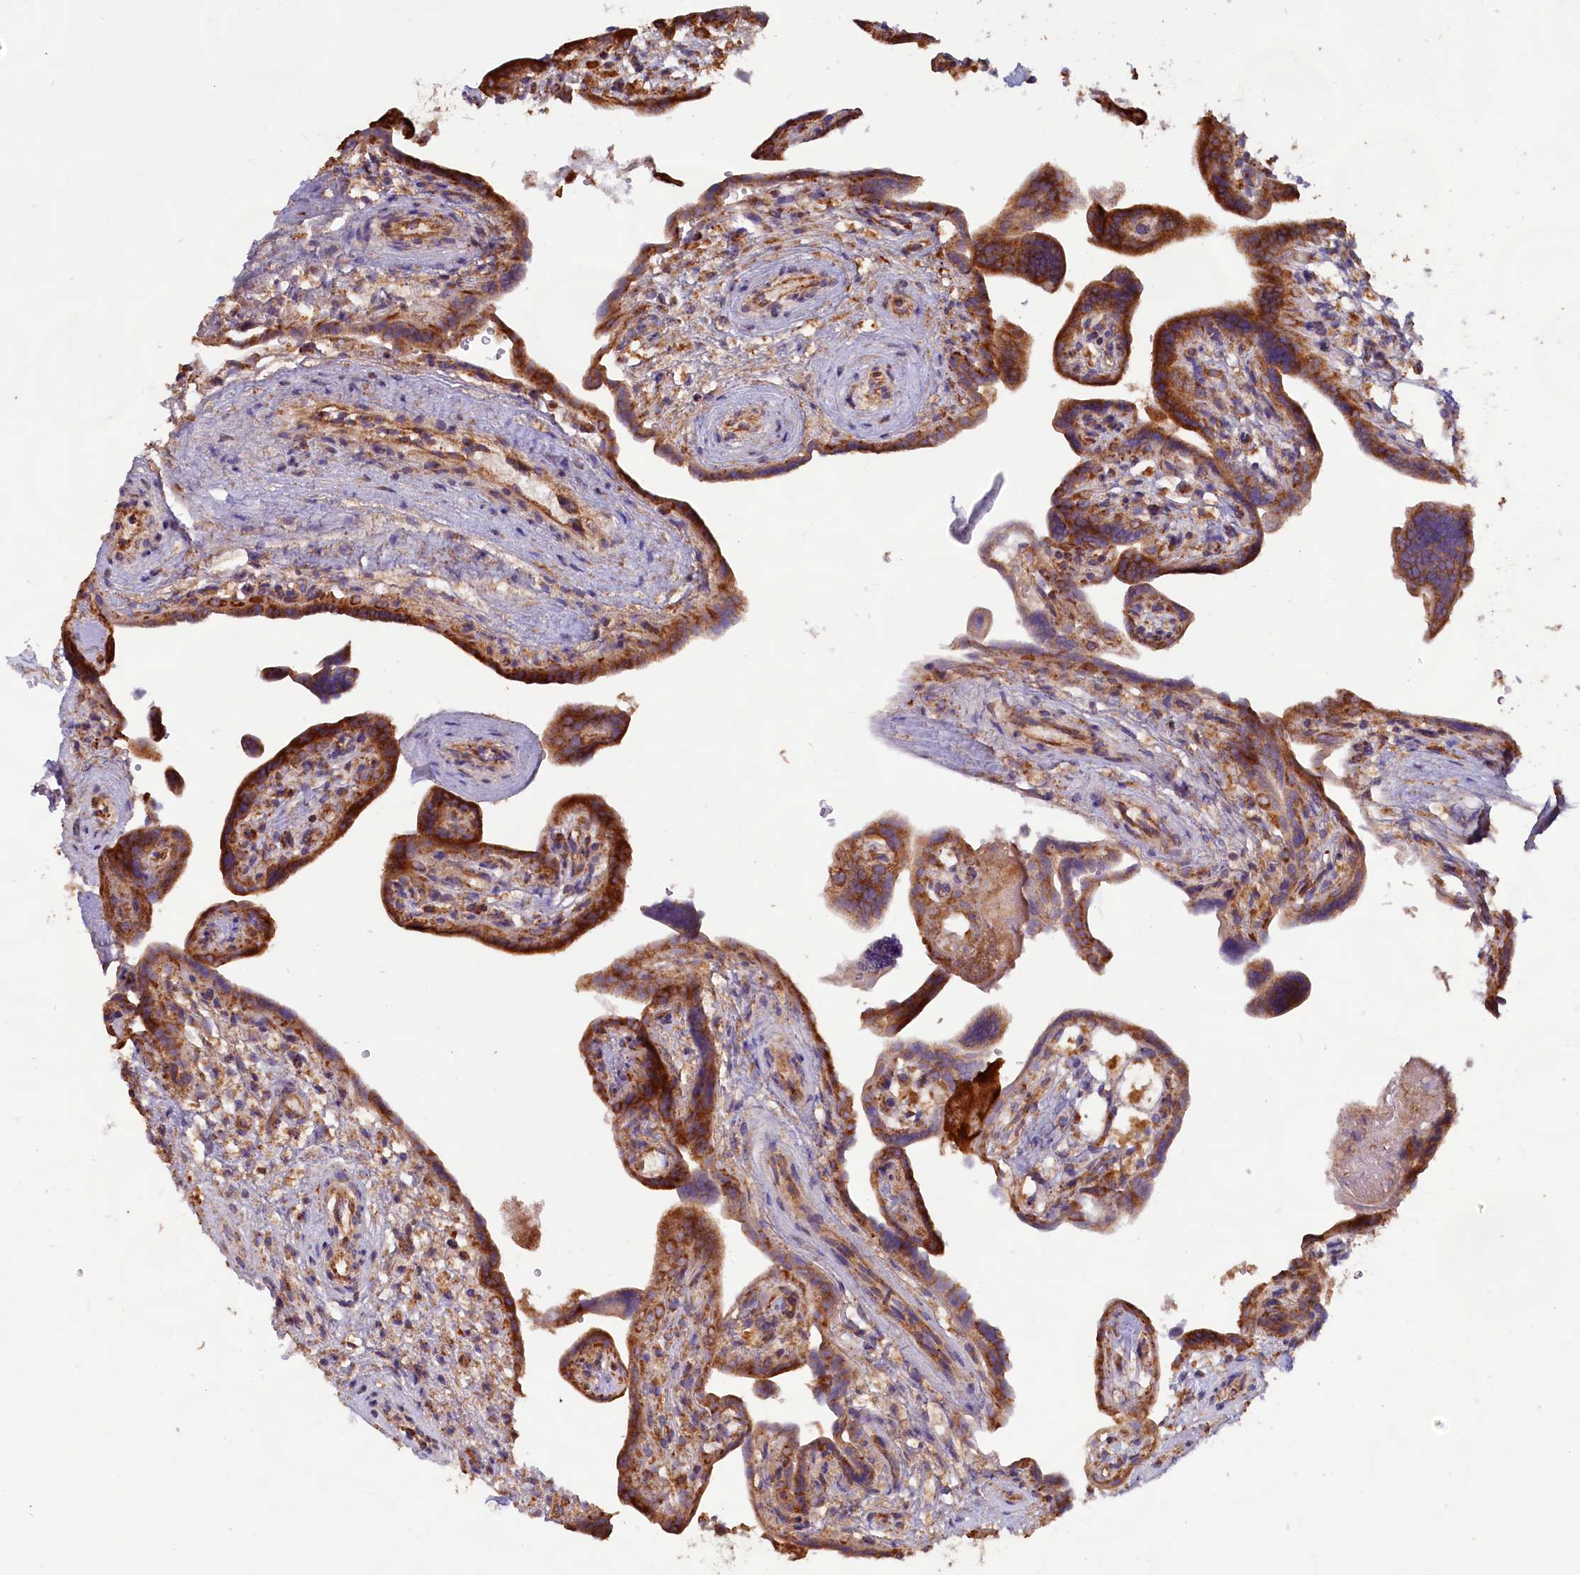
{"staining": {"intensity": "strong", "quantity": ">75%", "location": "cytoplasmic/membranous"}, "tissue": "placenta", "cell_type": "Trophoblastic cells", "image_type": "normal", "snomed": [{"axis": "morphology", "description": "Normal tissue, NOS"}, {"axis": "topography", "description": "Placenta"}], "caption": "Strong cytoplasmic/membranous expression is seen in approximately >75% of trophoblastic cells in benign placenta. Immunohistochemistry (ihc) stains the protein of interest in brown and the nuclei are stained blue.", "gene": "TBC1D19", "patient": {"sex": "female", "age": 37}}